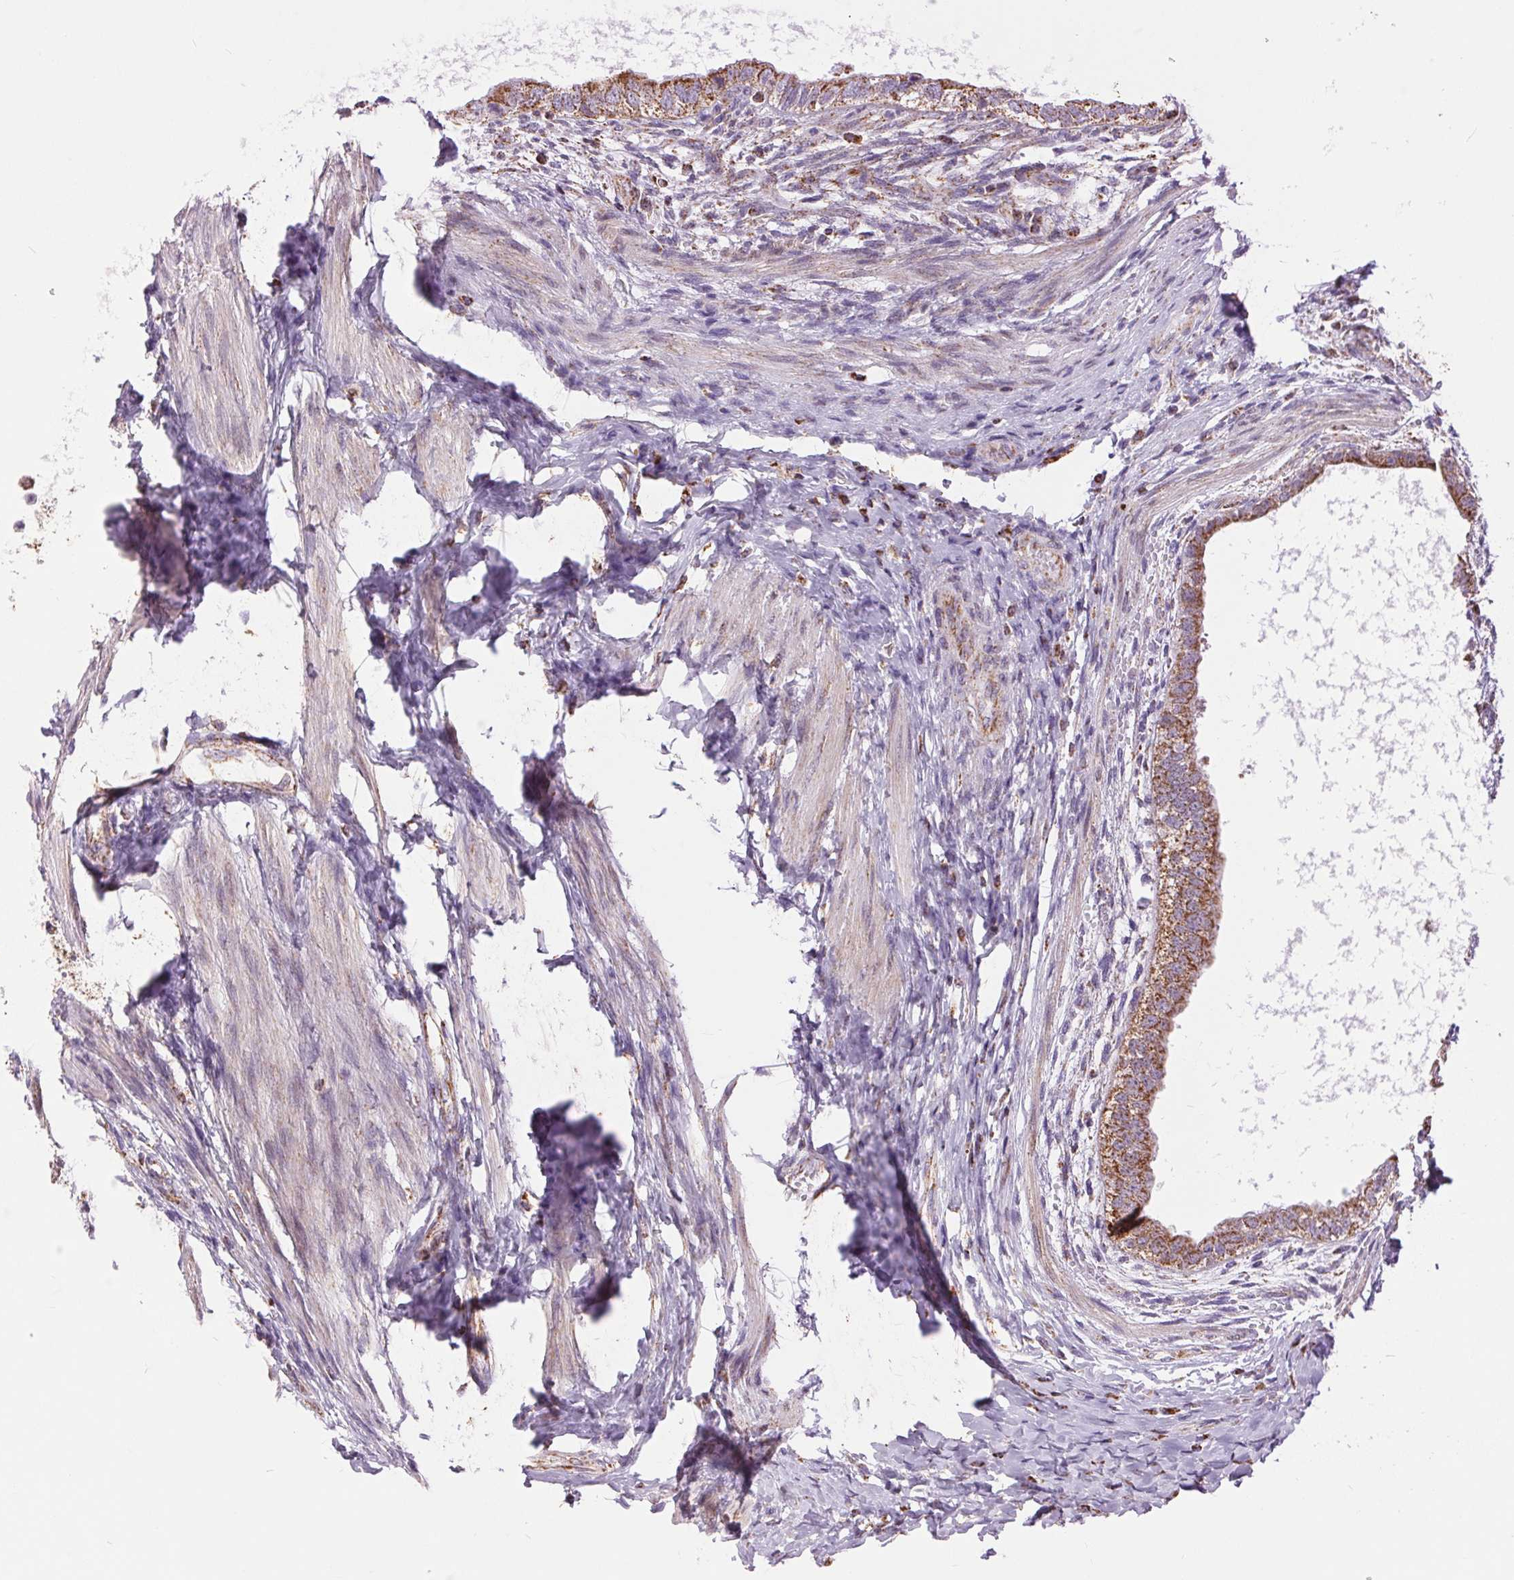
{"staining": {"intensity": "moderate", "quantity": ">75%", "location": "cytoplasmic/membranous"}, "tissue": "testis cancer", "cell_type": "Tumor cells", "image_type": "cancer", "snomed": [{"axis": "morphology", "description": "Carcinoma, Embryonal, NOS"}, {"axis": "topography", "description": "Testis"}], "caption": "Human embryonal carcinoma (testis) stained for a protein (brown) exhibits moderate cytoplasmic/membranous positive staining in approximately >75% of tumor cells.", "gene": "ATP5PB", "patient": {"sex": "male", "age": 26}}